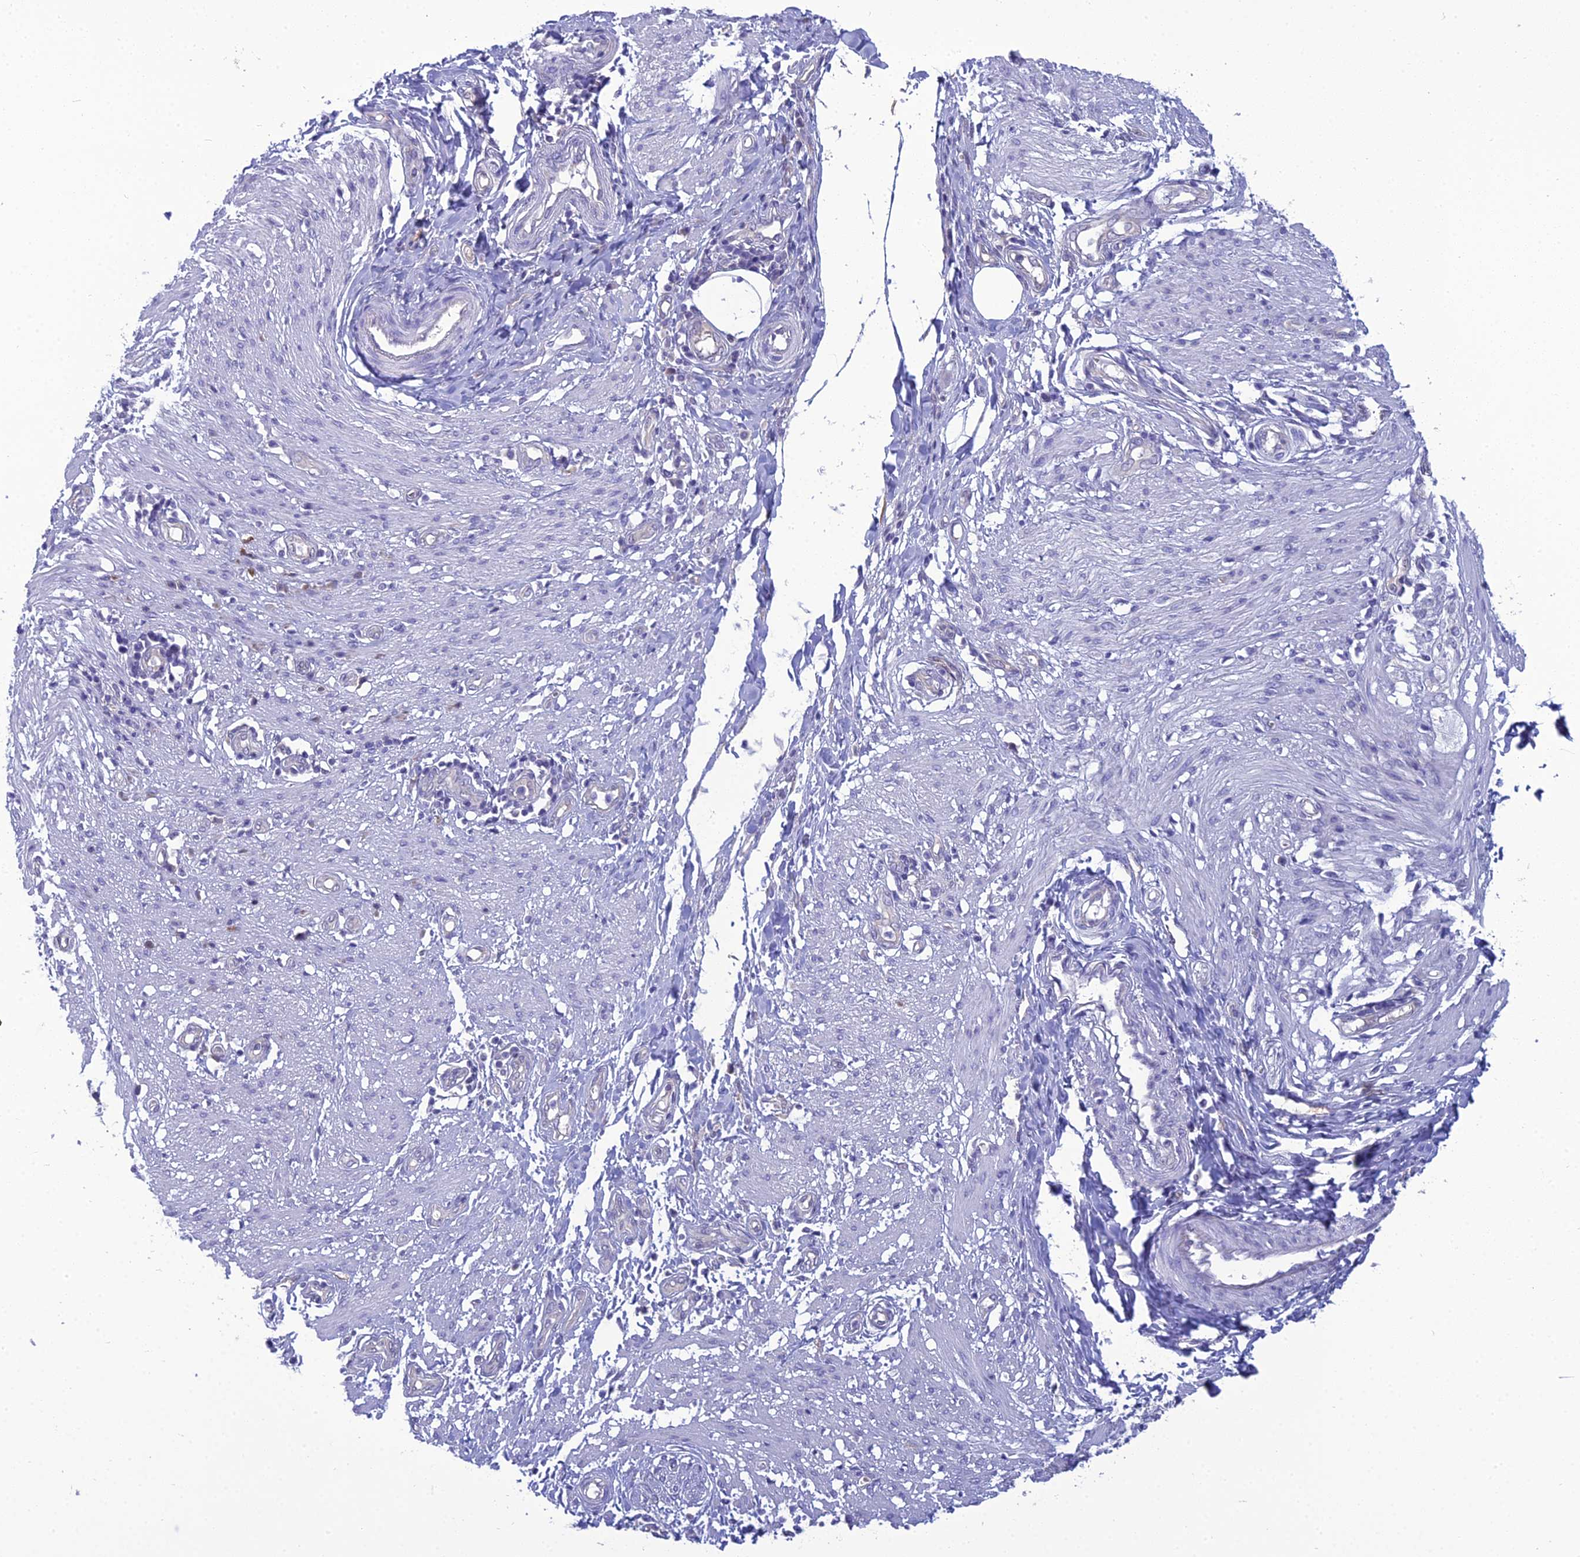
{"staining": {"intensity": "negative", "quantity": "none", "location": "none"}, "tissue": "smooth muscle", "cell_type": "Smooth muscle cells", "image_type": "normal", "snomed": [{"axis": "morphology", "description": "Normal tissue, NOS"}, {"axis": "morphology", "description": "Adenocarcinoma, NOS"}, {"axis": "topography", "description": "Colon"}, {"axis": "topography", "description": "Peripheral nerve tissue"}], "caption": "An immunohistochemistry (IHC) image of unremarkable smooth muscle is shown. There is no staining in smooth muscle cells of smooth muscle.", "gene": "GNPNAT1", "patient": {"sex": "male", "age": 14}}